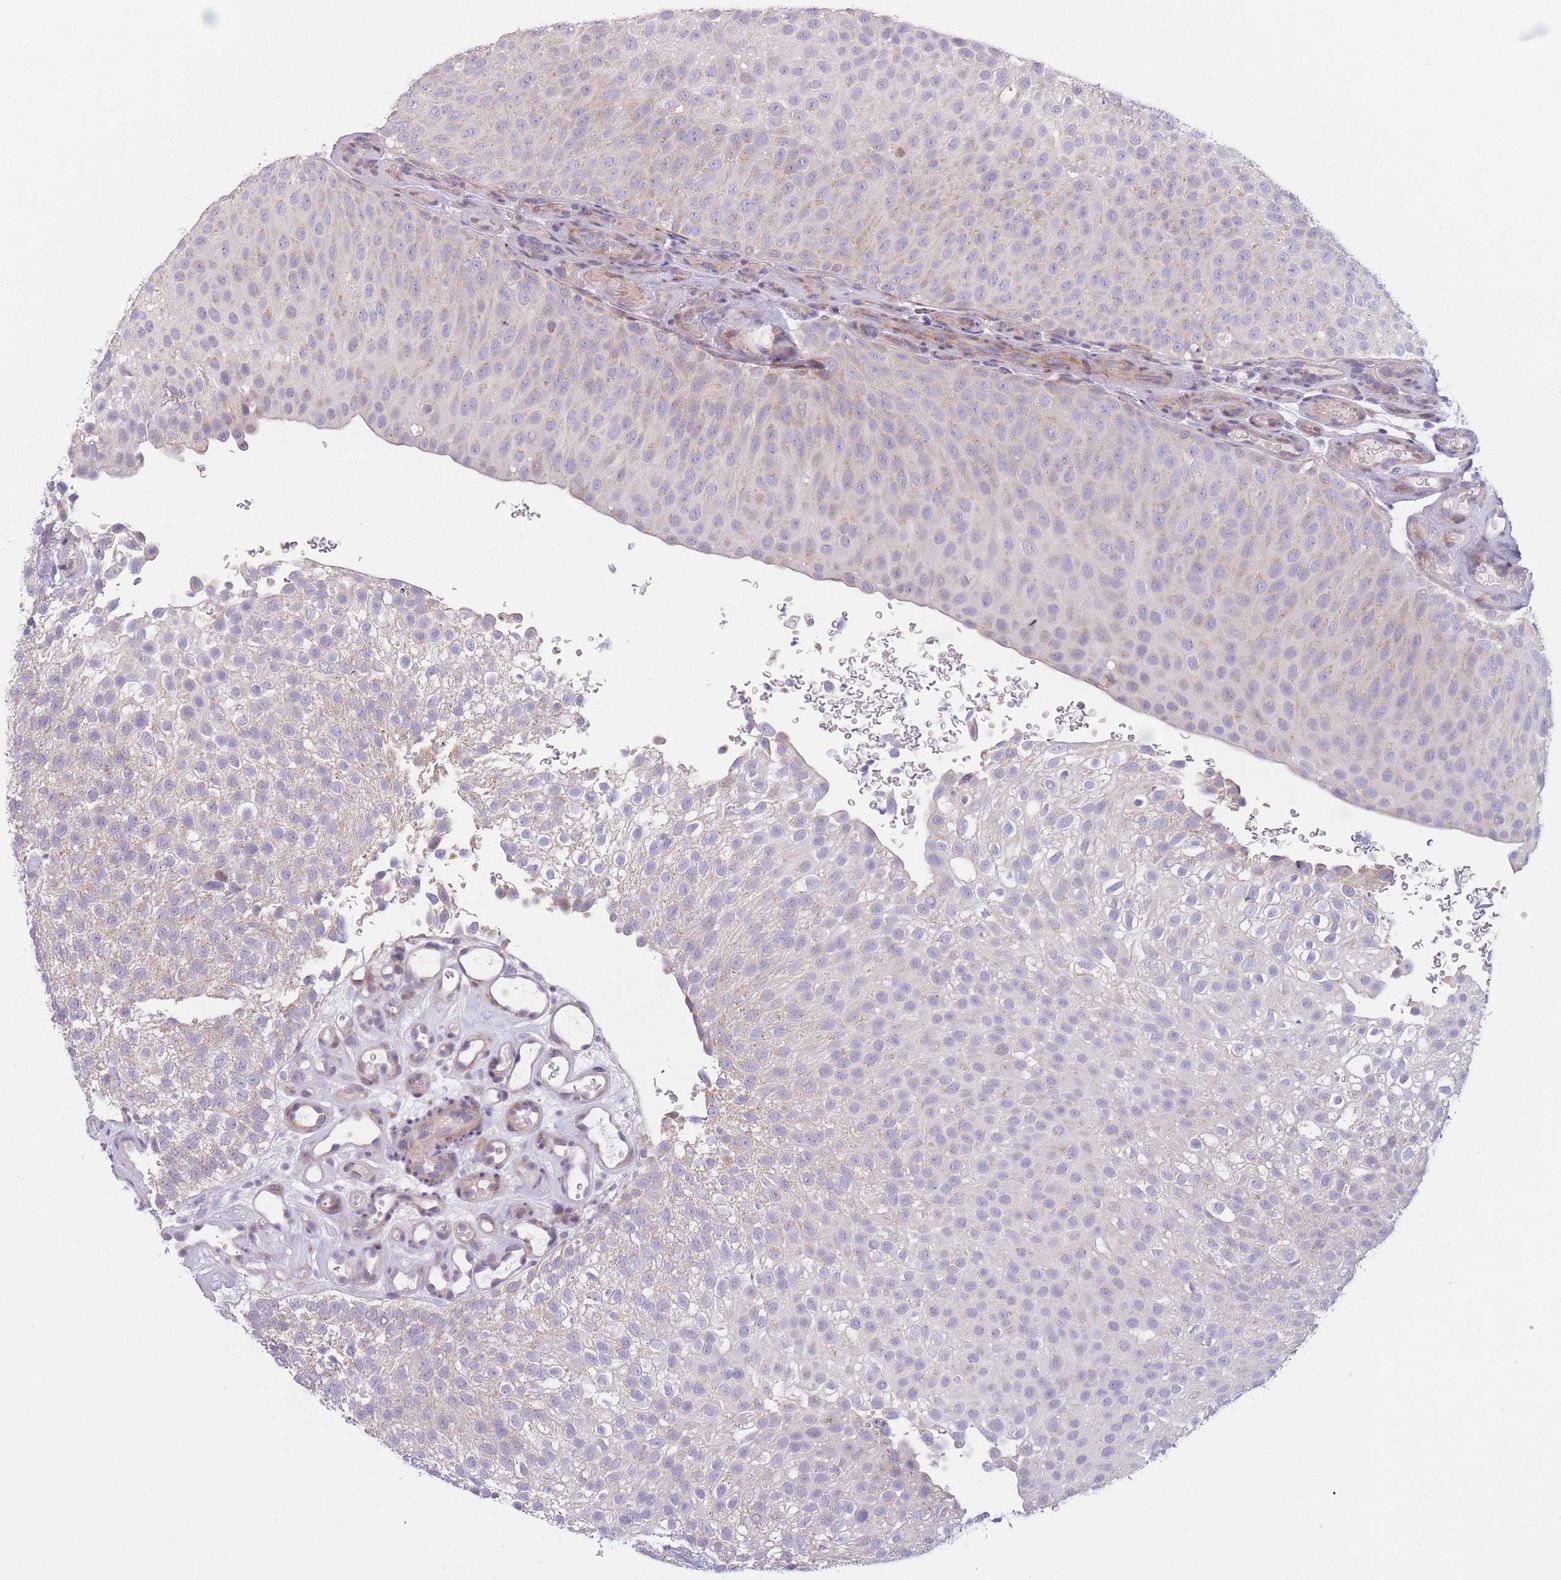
{"staining": {"intensity": "weak", "quantity": "25%-75%", "location": "cytoplasmic/membranous"}, "tissue": "urothelial cancer", "cell_type": "Tumor cells", "image_type": "cancer", "snomed": [{"axis": "morphology", "description": "Urothelial carcinoma, Low grade"}, {"axis": "topography", "description": "Urinary bladder"}], "caption": "High-power microscopy captured an IHC photomicrograph of urothelial cancer, revealing weak cytoplasmic/membranous expression in approximately 25%-75% of tumor cells. Ihc stains the protein in brown and the nuclei are stained blue.", "gene": "CCNQ", "patient": {"sex": "male", "age": 78}}